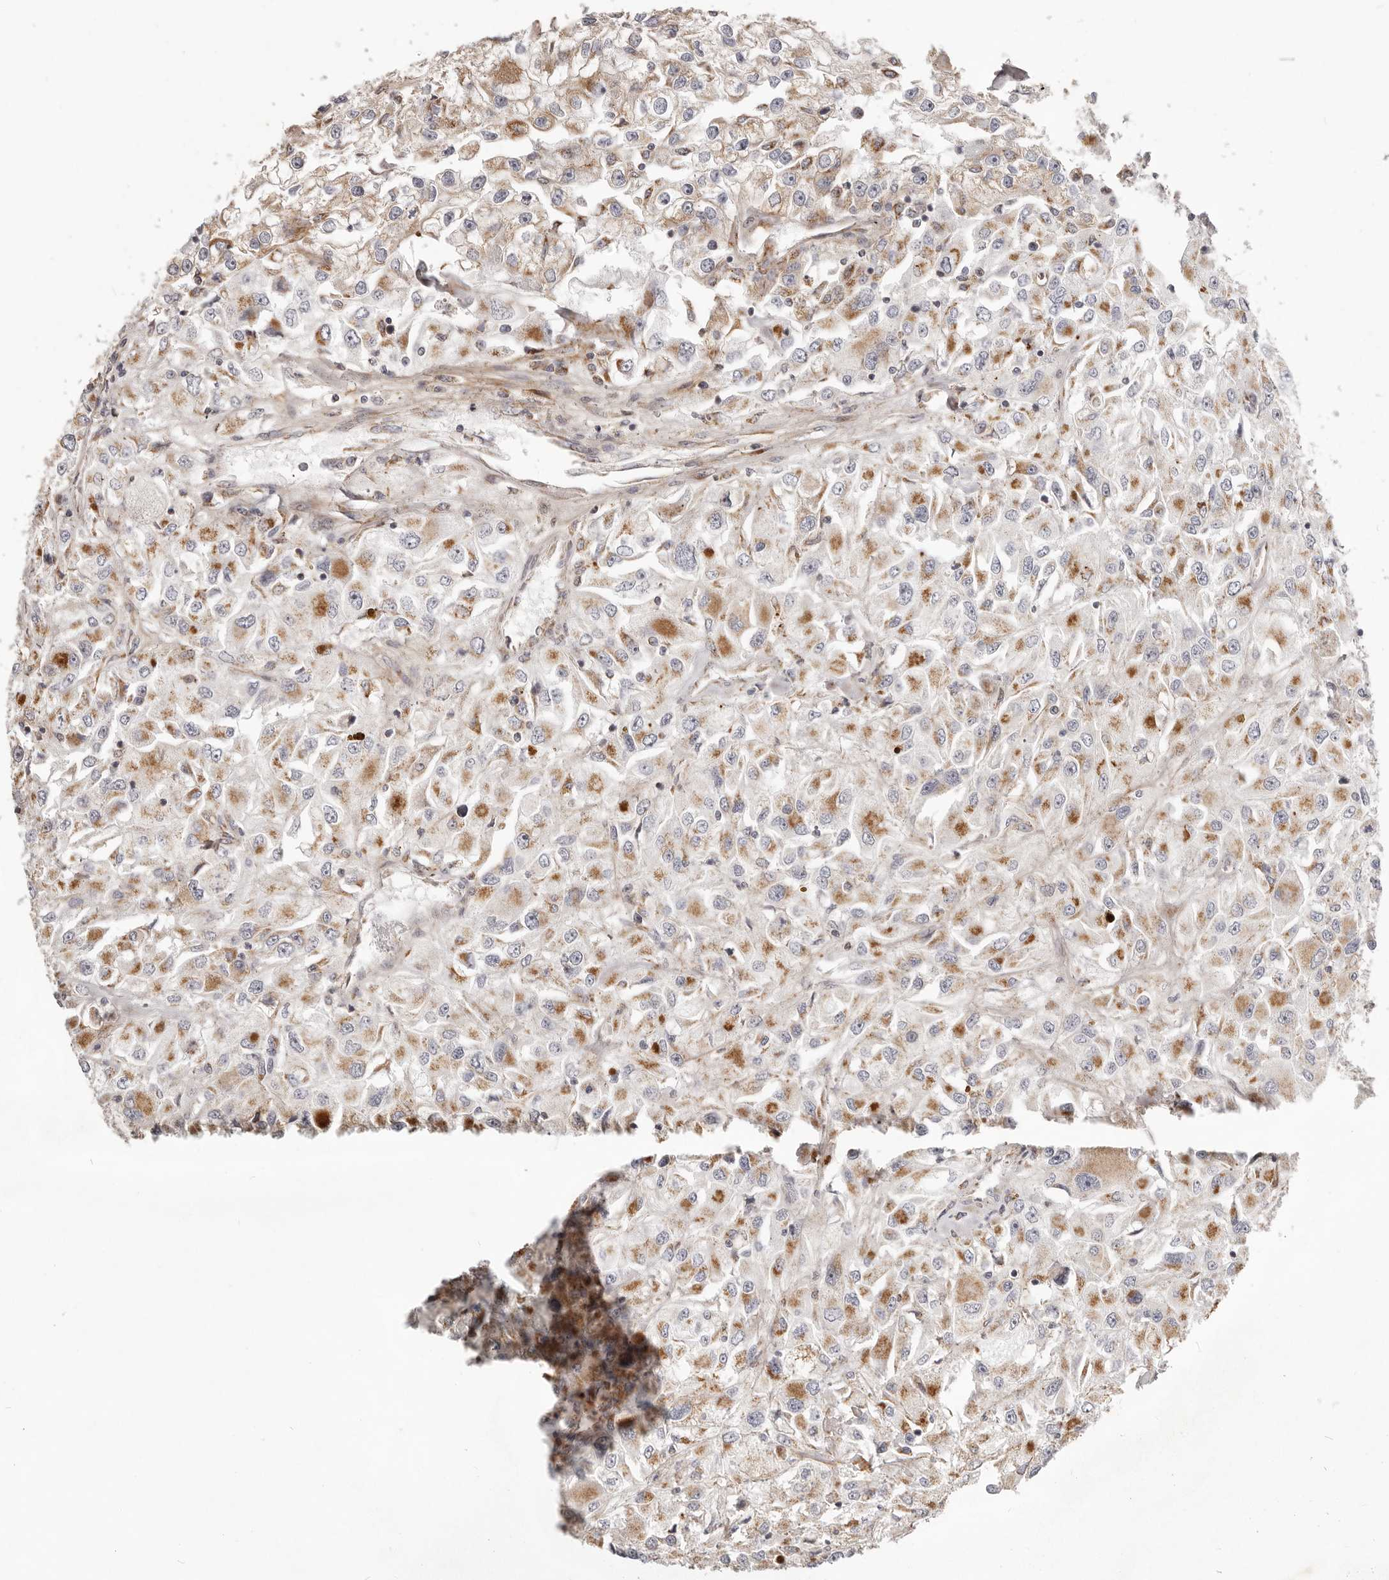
{"staining": {"intensity": "moderate", "quantity": ">75%", "location": "cytoplasmic/membranous"}, "tissue": "renal cancer", "cell_type": "Tumor cells", "image_type": "cancer", "snomed": [{"axis": "morphology", "description": "Adenocarcinoma, NOS"}, {"axis": "topography", "description": "Kidney"}], "caption": "The image displays staining of renal cancer, revealing moderate cytoplasmic/membranous protein staining (brown color) within tumor cells.", "gene": "MRPS10", "patient": {"sex": "female", "age": 52}}